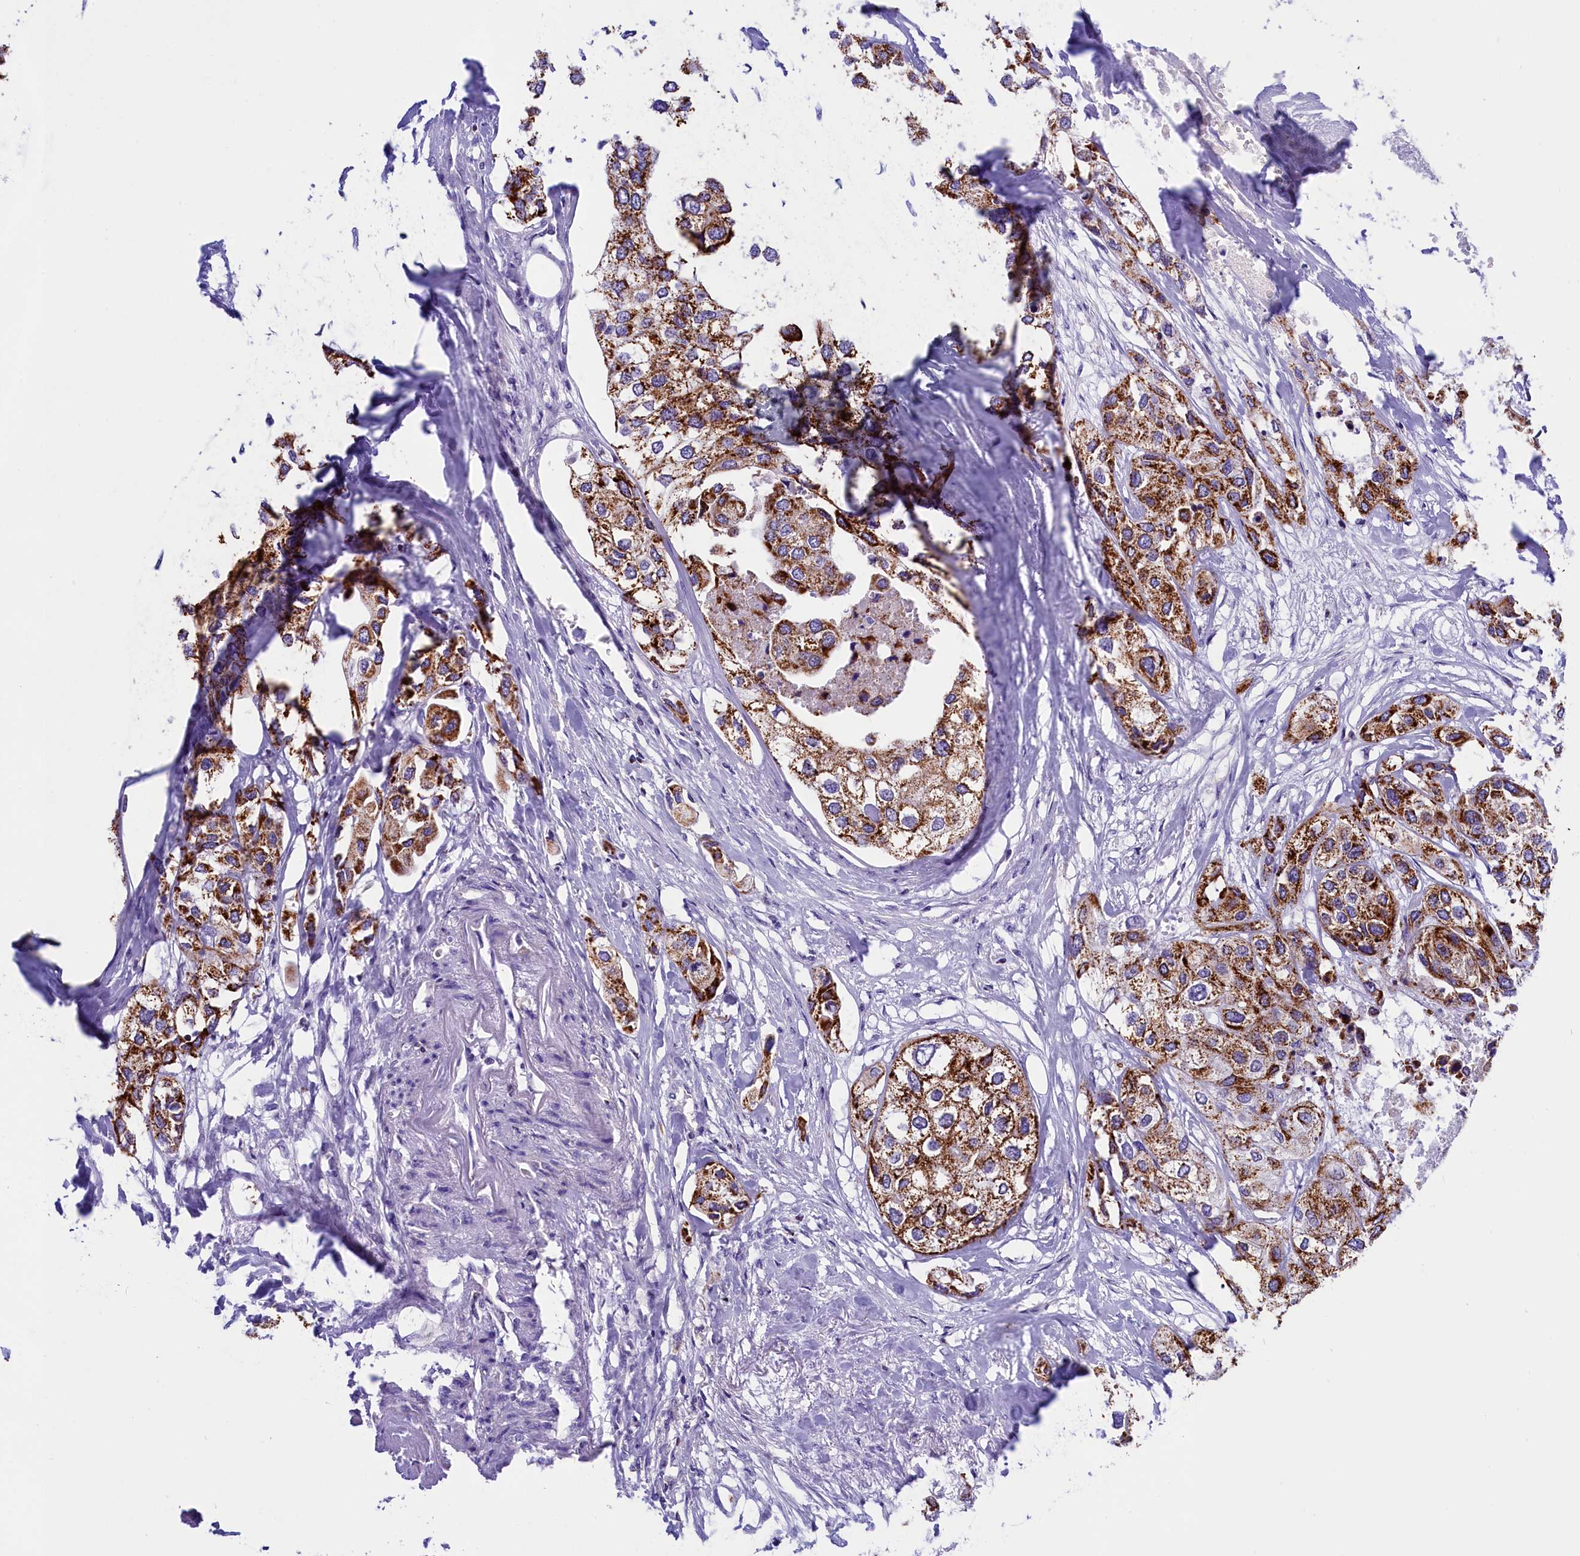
{"staining": {"intensity": "moderate", "quantity": ">75%", "location": "cytoplasmic/membranous"}, "tissue": "urothelial cancer", "cell_type": "Tumor cells", "image_type": "cancer", "snomed": [{"axis": "morphology", "description": "Urothelial carcinoma, High grade"}, {"axis": "topography", "description": "Urinary bladder"}], "caption": "Immunohistochemistry (IHC) of high-grade urothelial carcinoma displays medium levels of moderate cytoplasmic/membranous expression in approximately >75% of tumor cells.", "gene": "ABAT", "patient": {"sex": "male", "age": 64}}